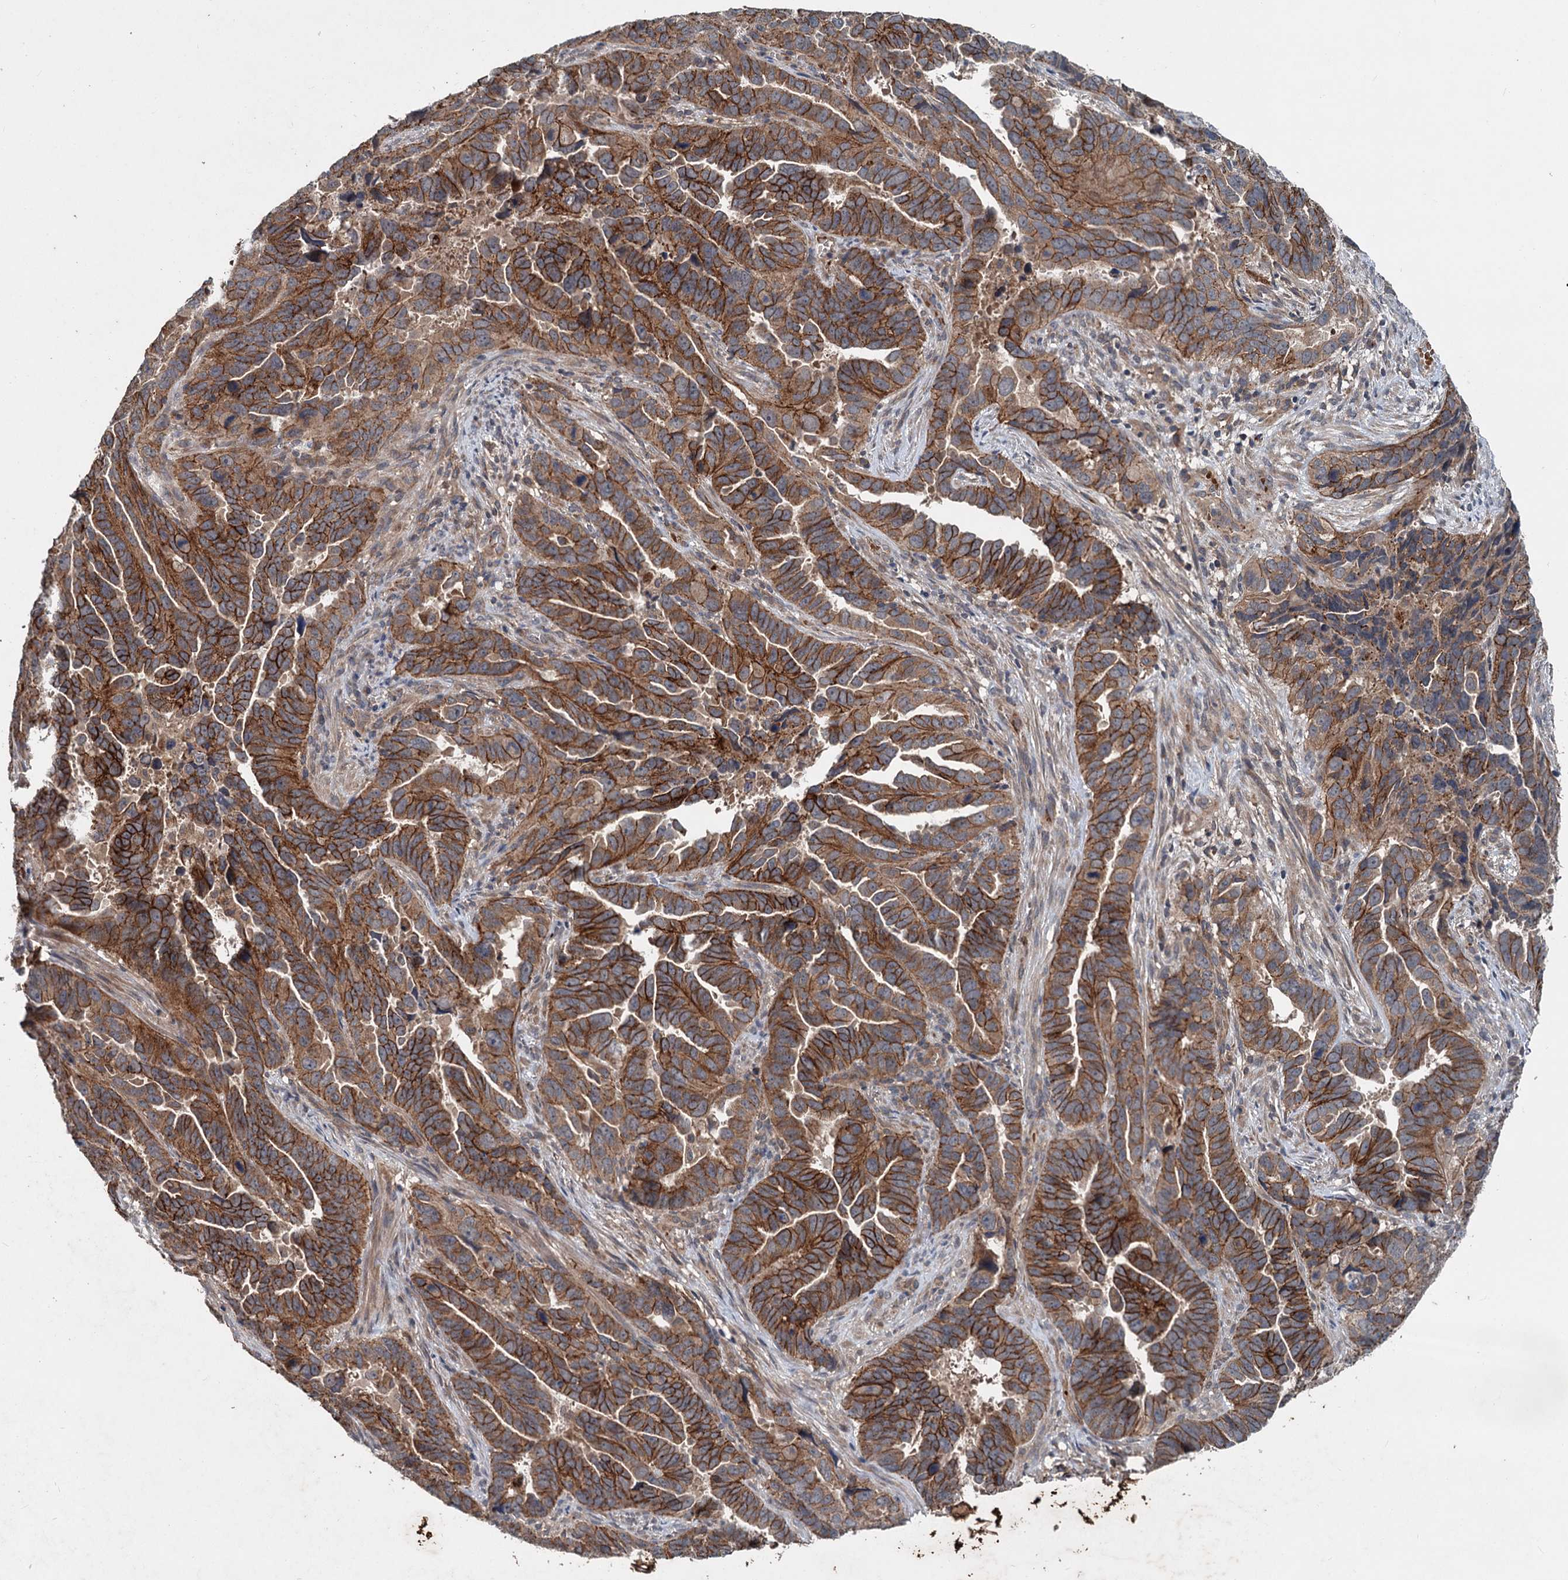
{"staining": {"intensity": "moderate", "quantity": ">75%", "location": "cytoplasmic/membranous"}, "tissue": "endometrial cancer", "cell_type": "Tumor cells", "image_type": "cancer", "snomed": [{"axis": "morphology", "description": "Adenocarcinoma, NOS"}, {"axis": "topography", "description": "Endometrium"}], "caption": "This is an image of immunohistochemistry (IHC) staining of endometrial cancer, which shows moderate positivity in the cytoplasmic/membranous of tumor cells.", "gene": "N4BP2L2", "patient": {"sex": "female", "age": 65}}